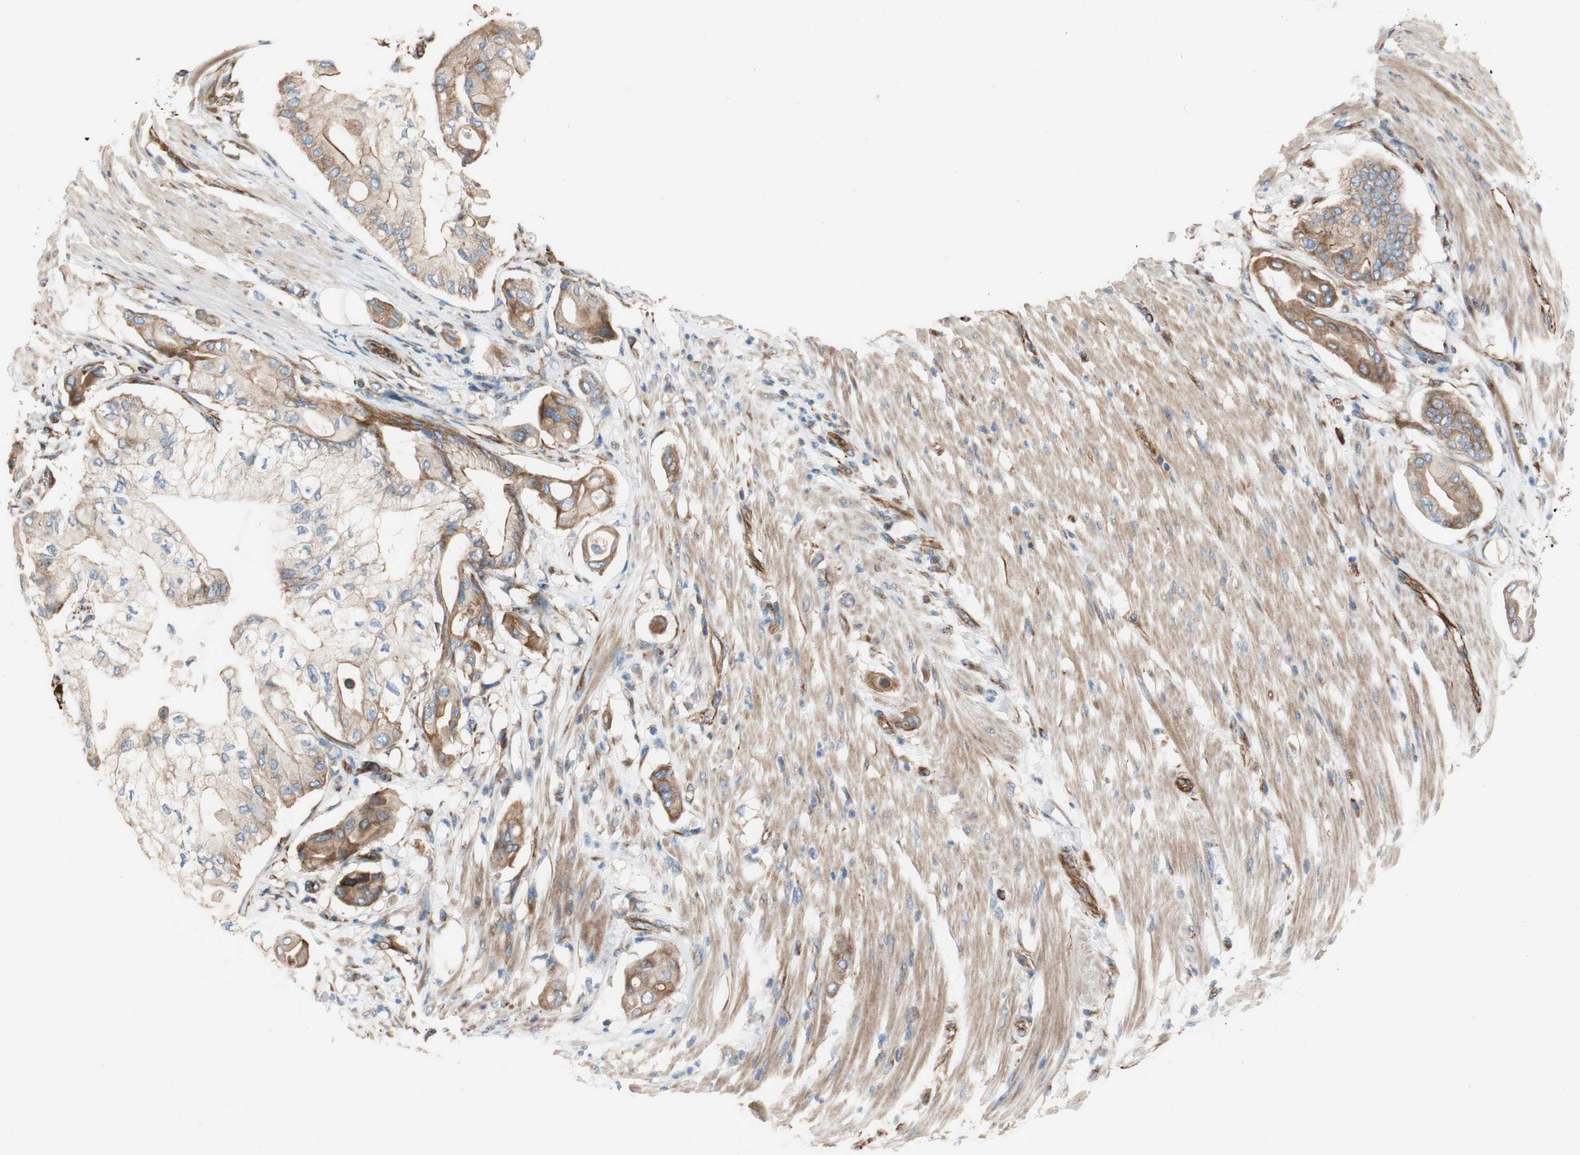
{"staining": {"intensity": "moderate", "quantity": ">75%", "location": "cytoplasmic/membranous"}, "tissue": "pancreatic cancer", "cell_type": "Tumor cells", "image_type": "cancer", "snomed": [{"axis": "morphology", "description": "Adenocarcinoma, NOS"}, {"axis": "morphology", "description": "Adenocarcinoma, metastatic, NOS"}, {"axis": "topography", "description": "Lymph node"}, {"axis": "topography", "description": "Pancreas"}, {"axis": "topography", "description": "Duodenum"}], "caption": "A brown stain shows moderate cytoplasmic/membranous positivity of a protein in human pancreatic cancer tumor cells.", "gene": "C1orf43", "patient": {"sex": "female", "age": 64}}